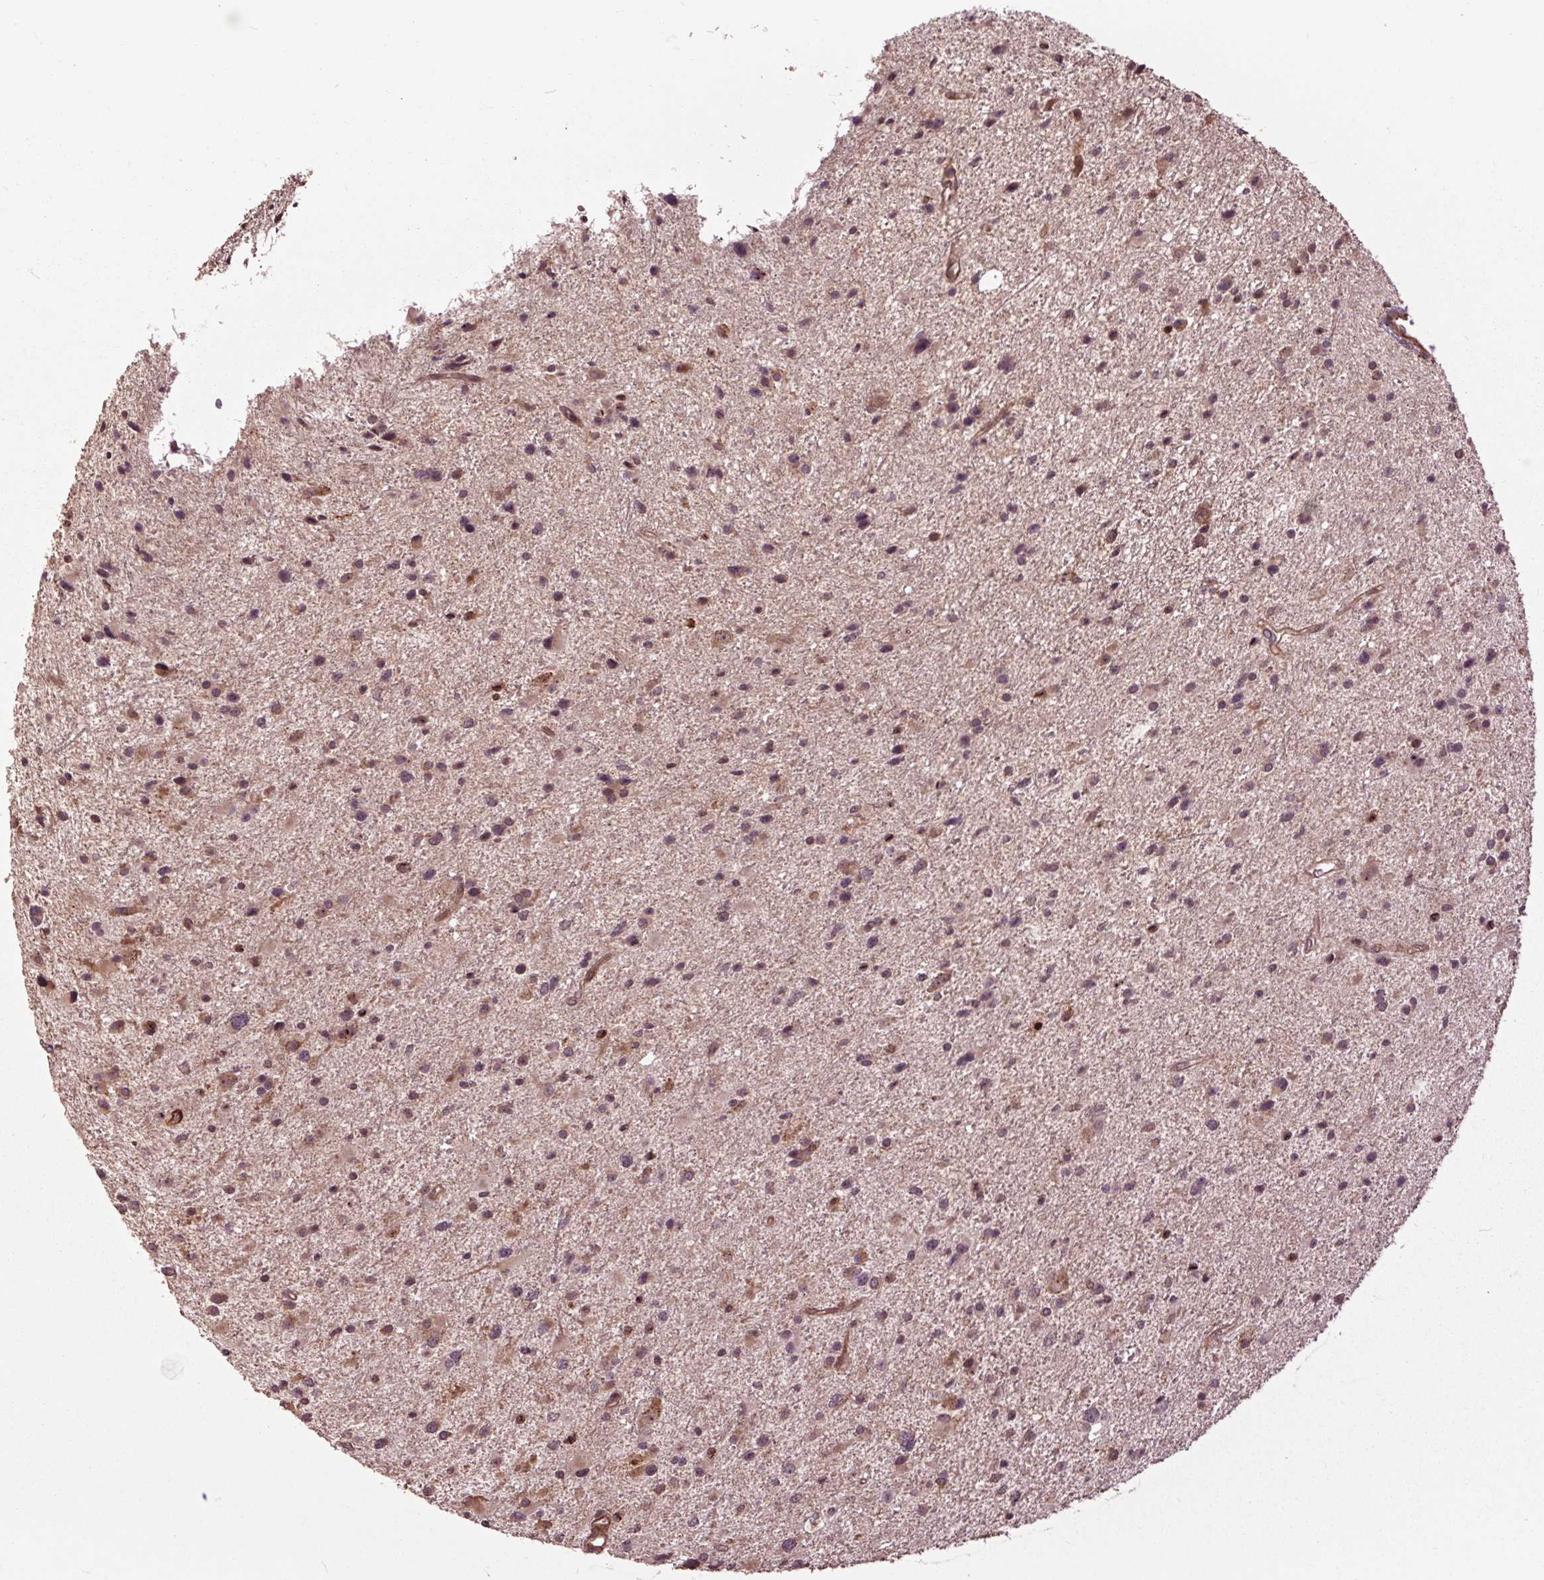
{"staining": {"intensity": "weak", "quantity": "25%-75%", "location": "nuclear"}, "tissue": "glioma", "cell_type": "Tumor cells", "image_type": "cancer", "snomed": [{"axis": "morphology", "description": "Glioma, malignant, Low grade"}, {"axis": "topography", "description": "Brain"}], "caption": "Immunohistochemical staining of low-grade glioma (malignant) exhibits weak nuclear protein staining in about 25%-75% of tumor cells. (IHC, brightfield microscopy, high magnification).", "gene": "CEP95", "patient": {"sex": "female", "age": 32}}